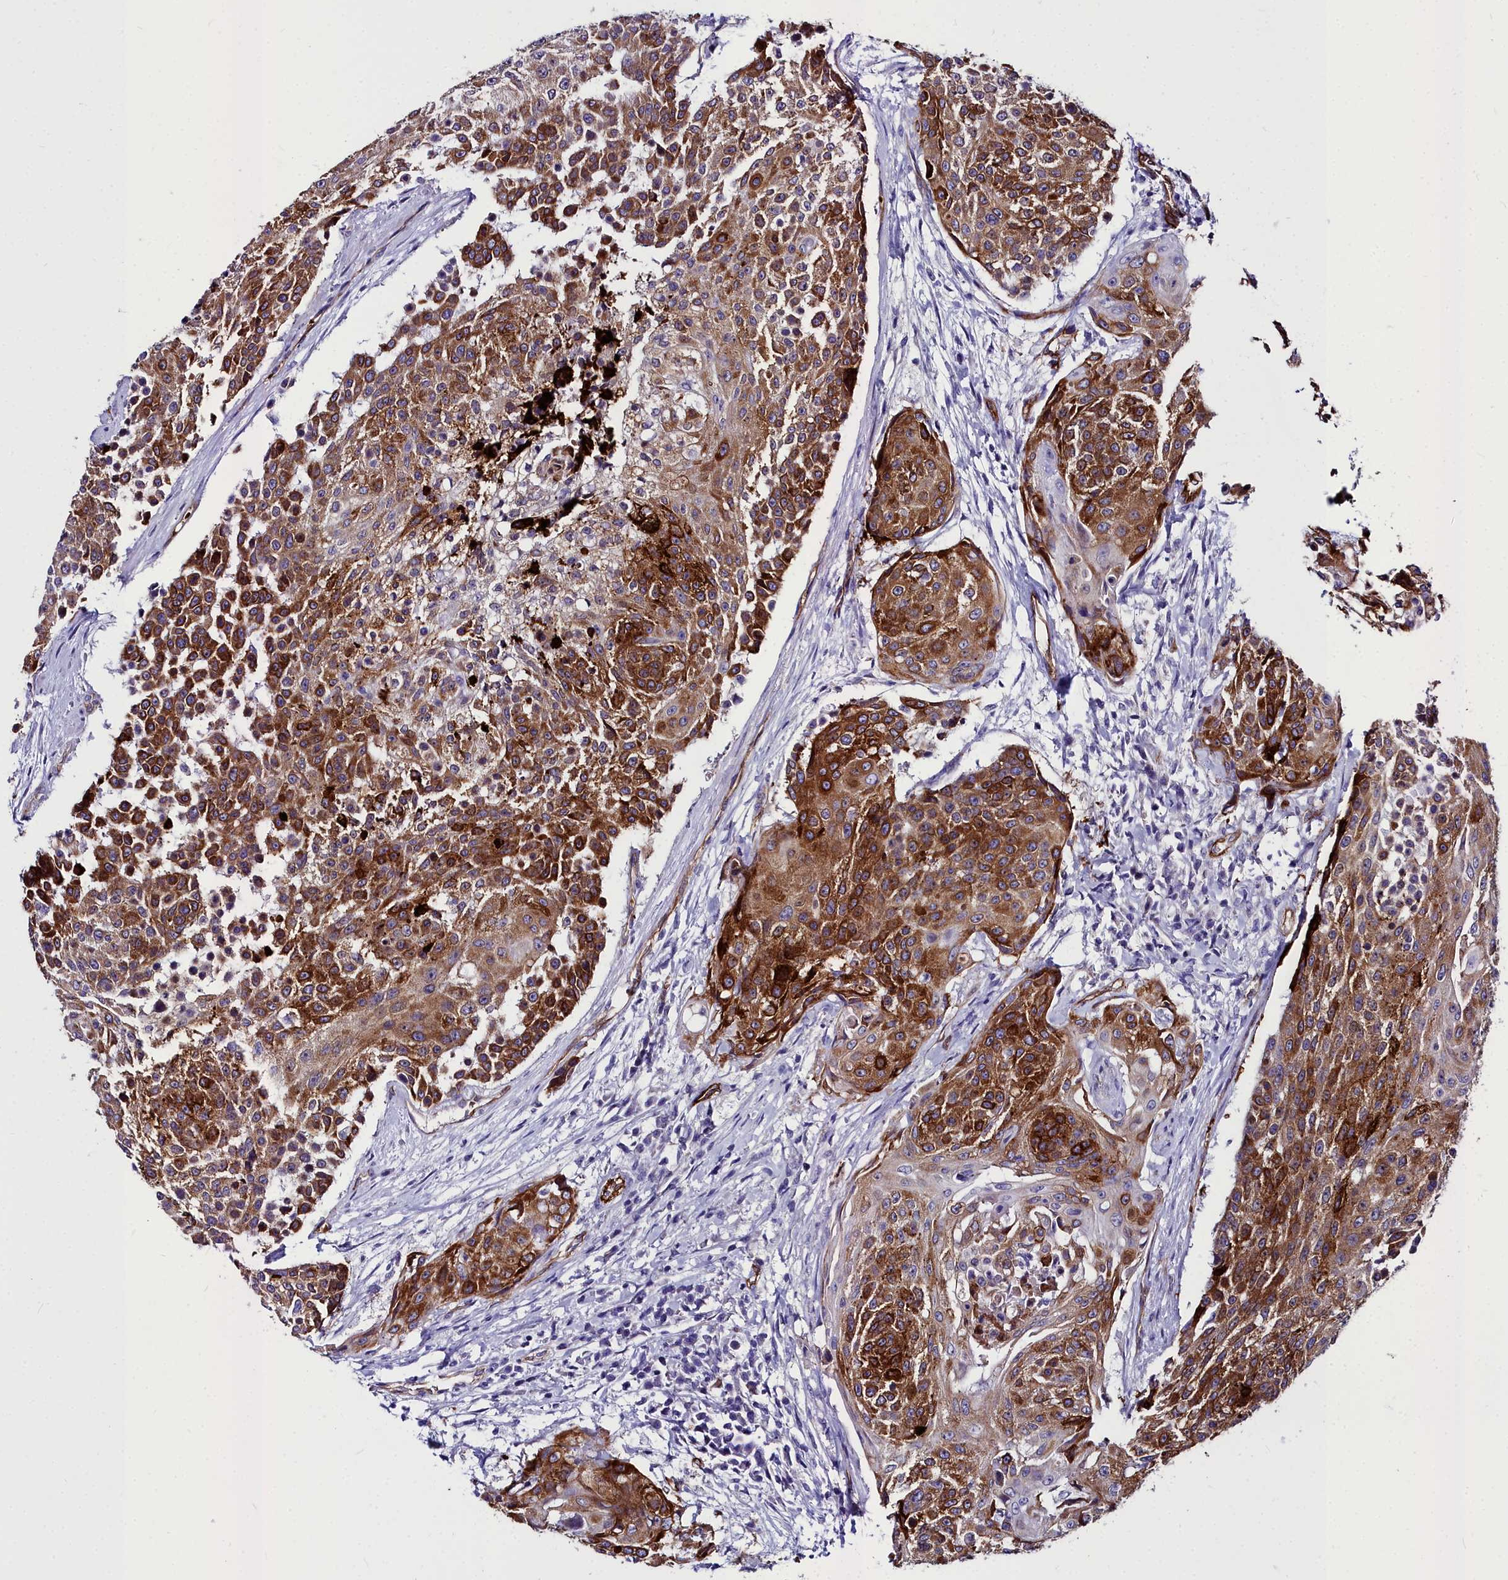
{"staining": {"intensity": "strong", "quantity": ">75%", "location": "cytoplasmic/membranous"}, "tissue": "urothelial cancer", "cell_type": "Tumor cells", "image_type": "cancer", "snomed": [{"axis": "morphology", "description": "Urothelial carcinoma, High grade"}, {"axis": "topography", "description": "Urinary bladder"}], "caption": "Urothelial carcinoma (high-grade) tissue demonstrates strong cytoplasmic/membranous positivity in approximately >75% of tumor cells, visualized by immunohistochemistry.", "gene": "CYP4F11", "patient": {"sex": "female", "age": 63}}